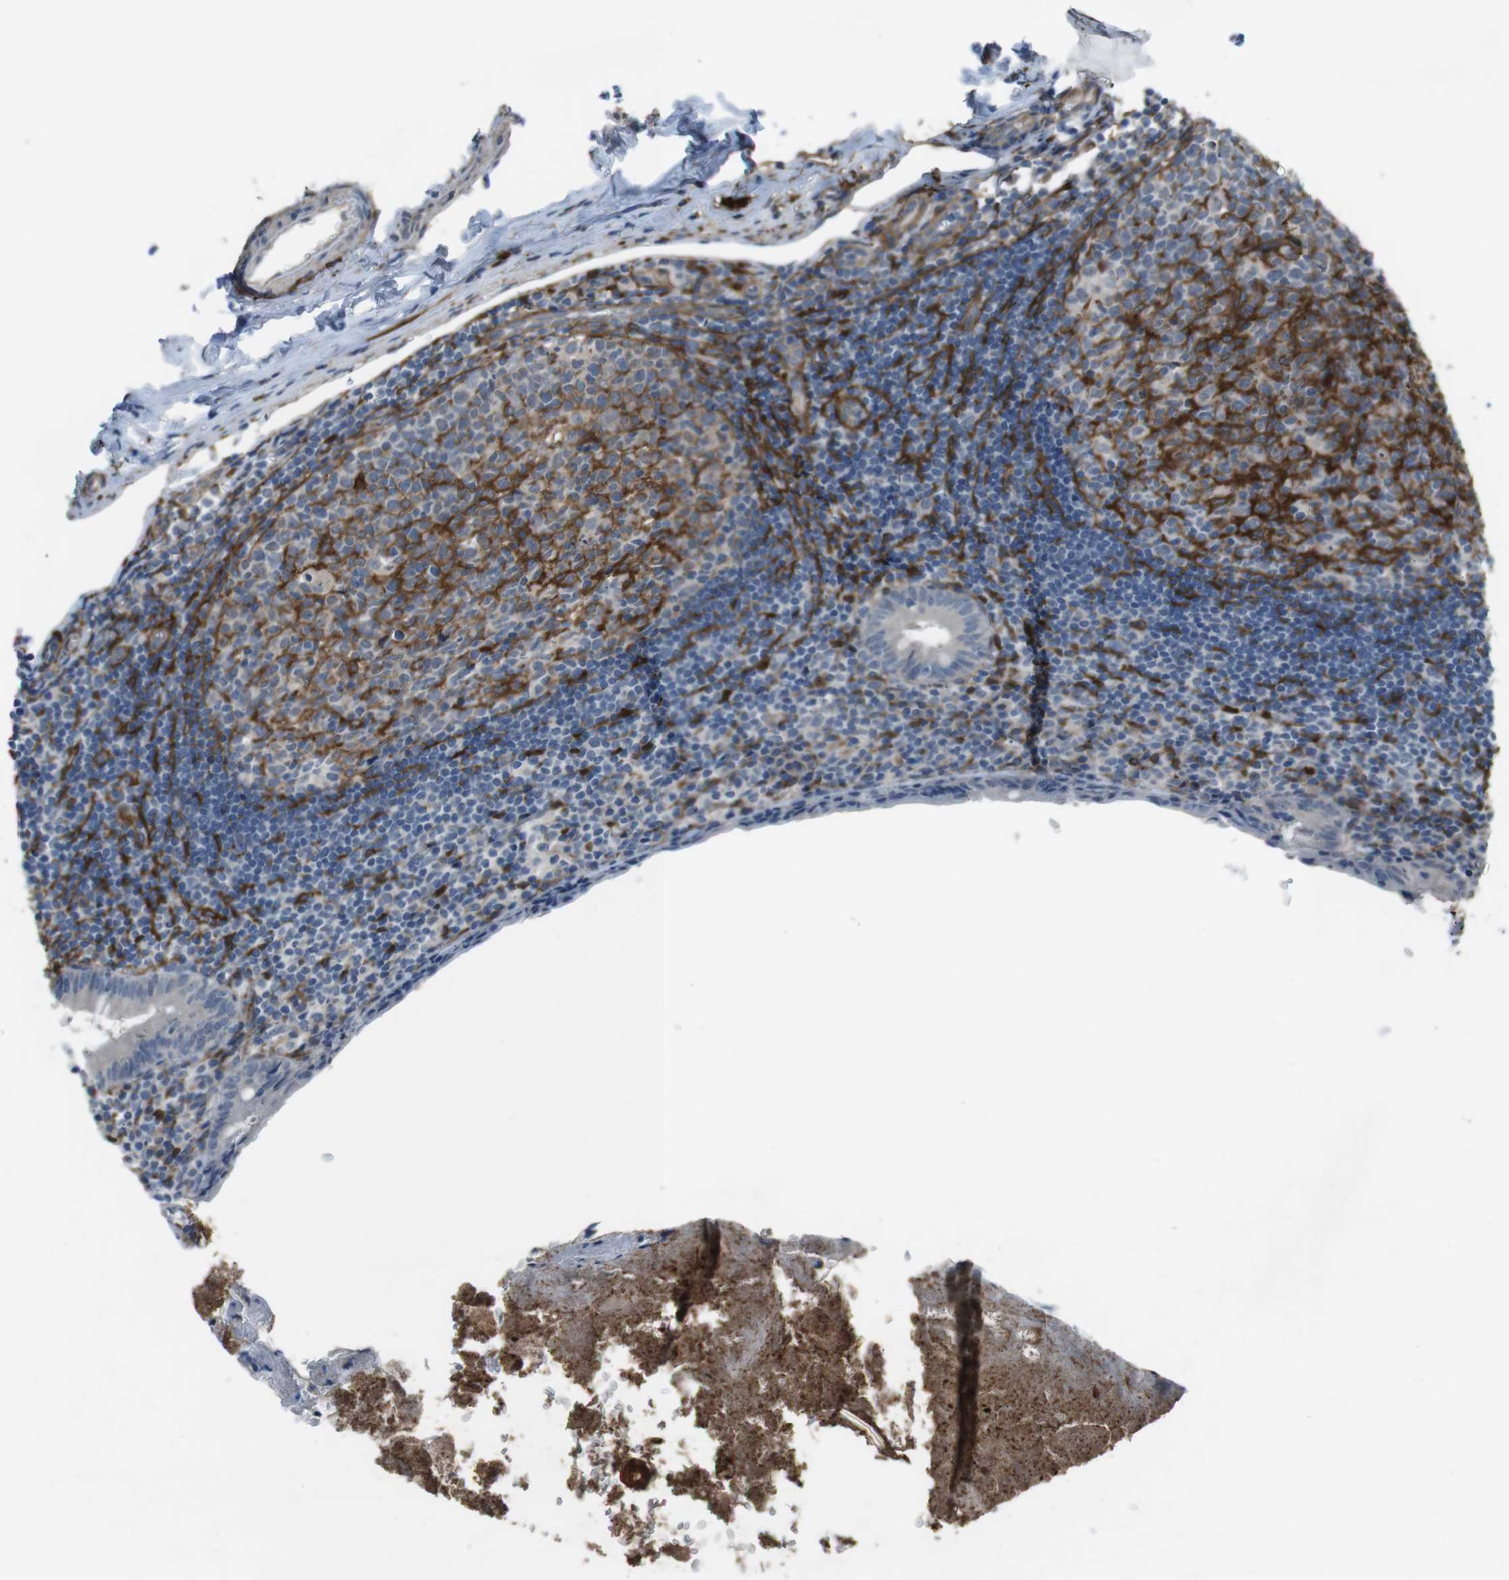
{"staining": {"intensity": "negative", "quantity": "none", "location": "none"}, "tissue": "appendix", "cell_type": "Glandular cells", "image_type": "normal", "snomed": [{"axis": "morphology", "description": "Normal tissue, NOS"}, {"axis": "topography", "description": "Appendix"}], "caption": "Immunohistochemistry histopathology image of unremarkable appendix stained for a protein (brown), which displays no expression in glandular cells.", "gene": "ANK2", "patient": {"sex": "female", "age": 10}}